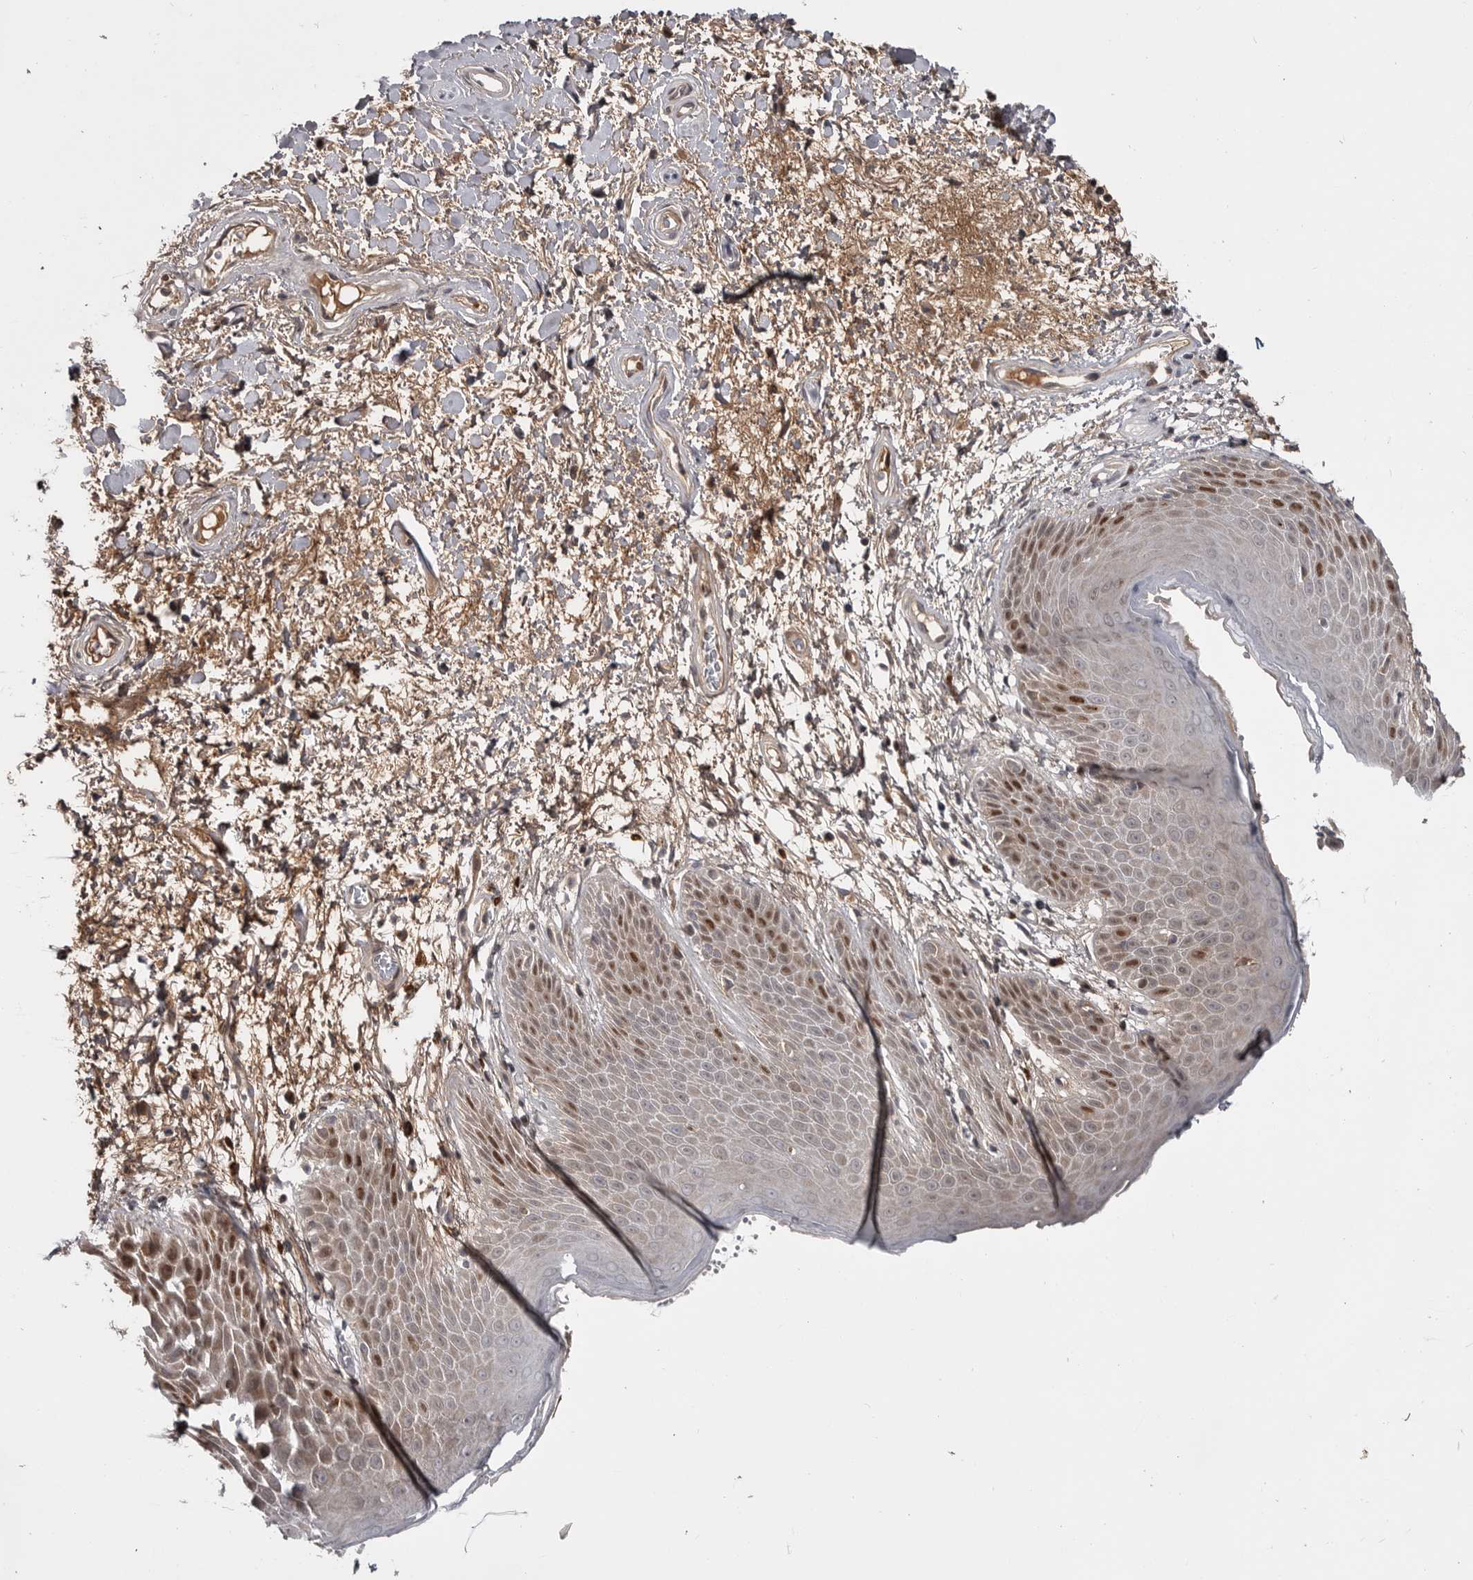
{"staining": {"intensity": "moderate", "quantity": "25%-75%", "location": "nuclear"}, "tissue": "skin", "cell_type": "Epidermal cells", "image_type": "normal", "snomed": [{"axis": "morphology", "description": "Normal tissue, NOS"}, {"axis": "topography", "description": "Anal"}], "caption": "DAB immunohistochemical staining of unremarkable skin reveals moderate nuclear protein positivity in about 25%-75% of epidermal cells.", "gene": "ZNF277", "patient": {"sex": "male", "age": 74}}